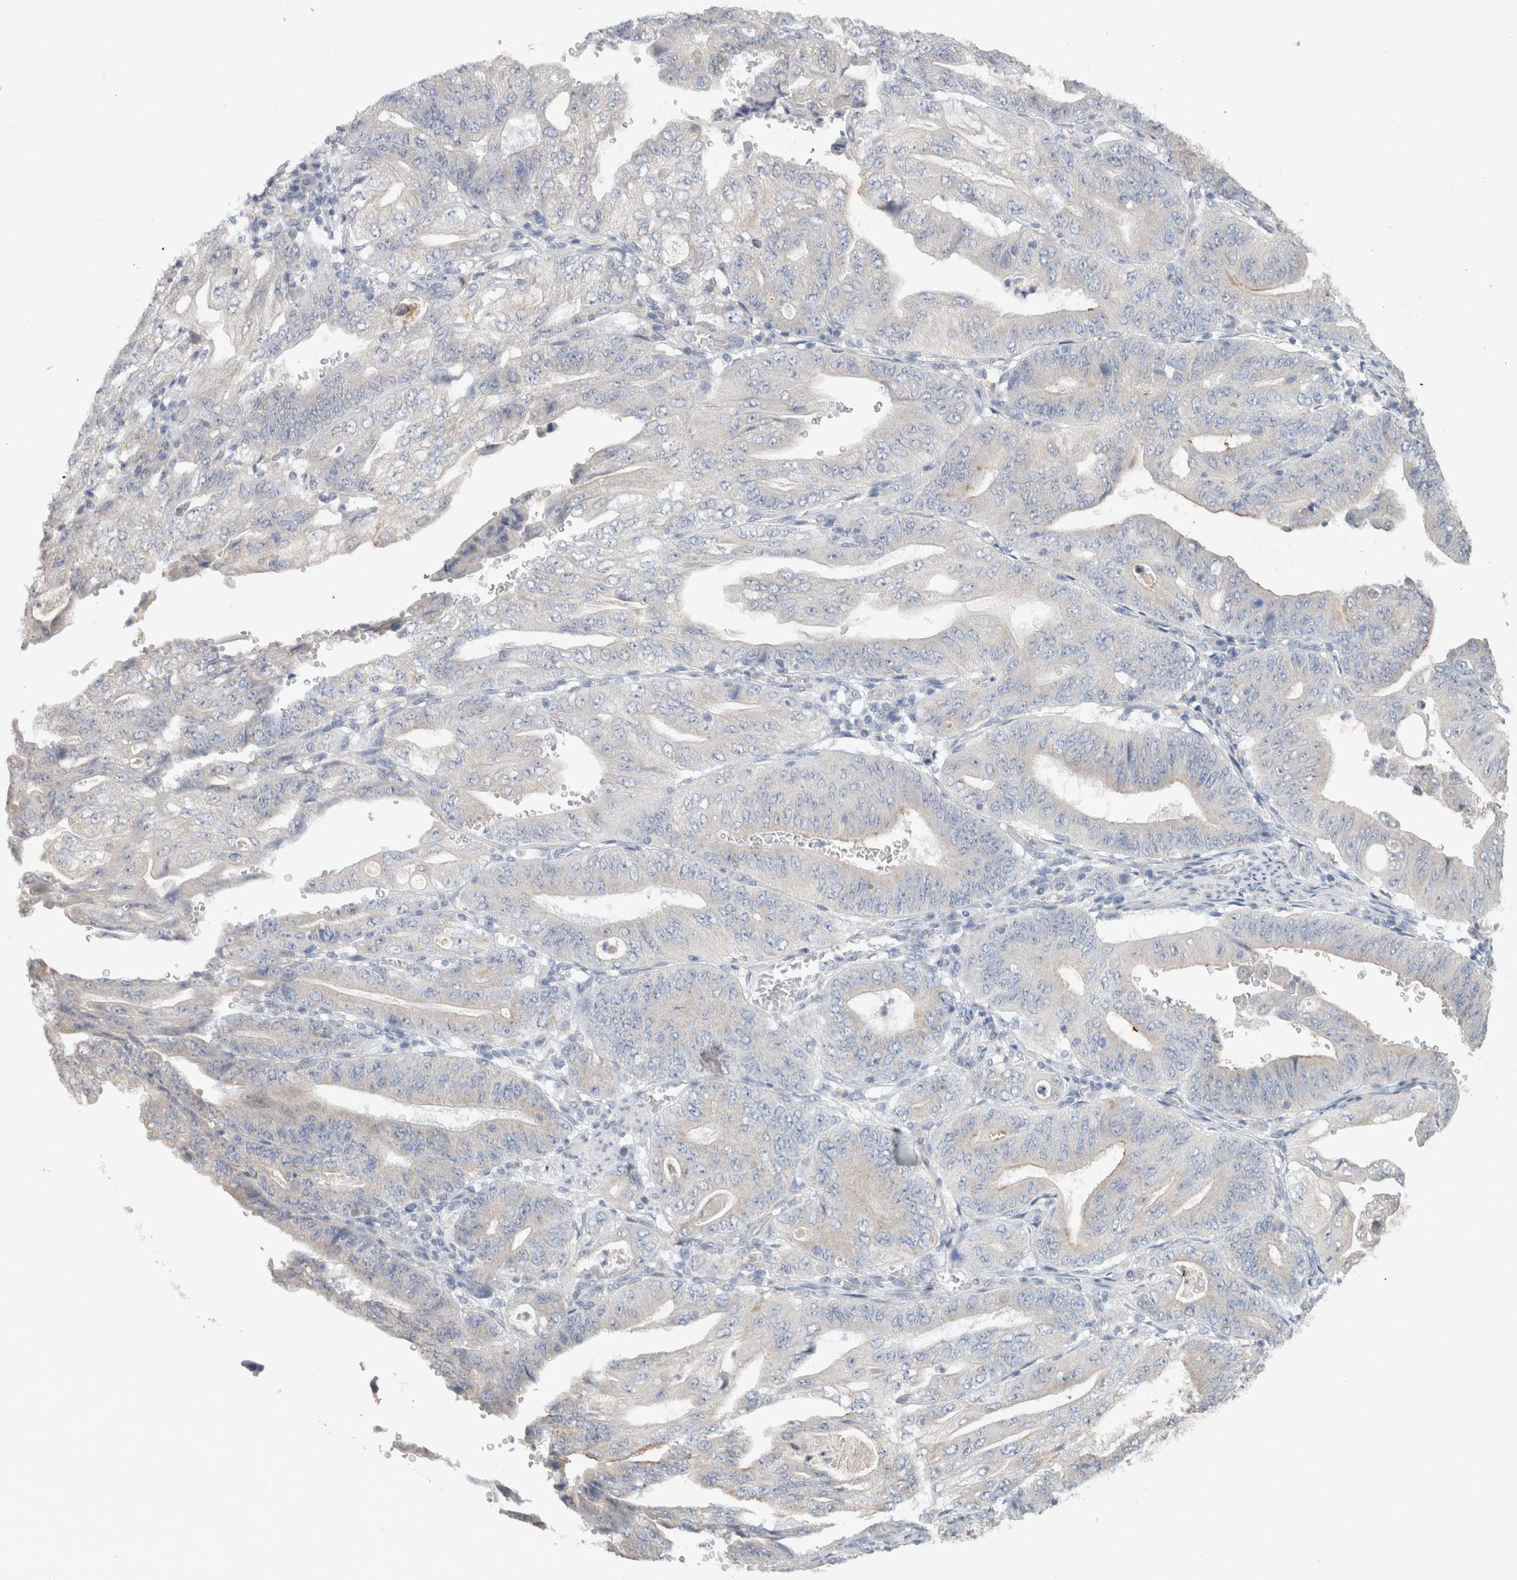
{"staining": {"intensity": "negative", "quantity": "none", "location": "none"}, "tissue": "stomach cancer", "cell_type": "Tumor cells", "image_type": "cancer", "snomed": [{"axis": "morphology", "description": "Adenocarcinoma, NOS"}, {"axis": "topography", "description": "Stomach"}], "caption": "High power microscopy histopathology image of an immunohistochemistry micrograph of stomach cancer (adenocarcinoma), revealing no significant expression in tumor cells. (DAB immunohistochemistry (IHC), high magnification).", "gene": "RAB14", "patient": {"sex": "female", "age": 73}}